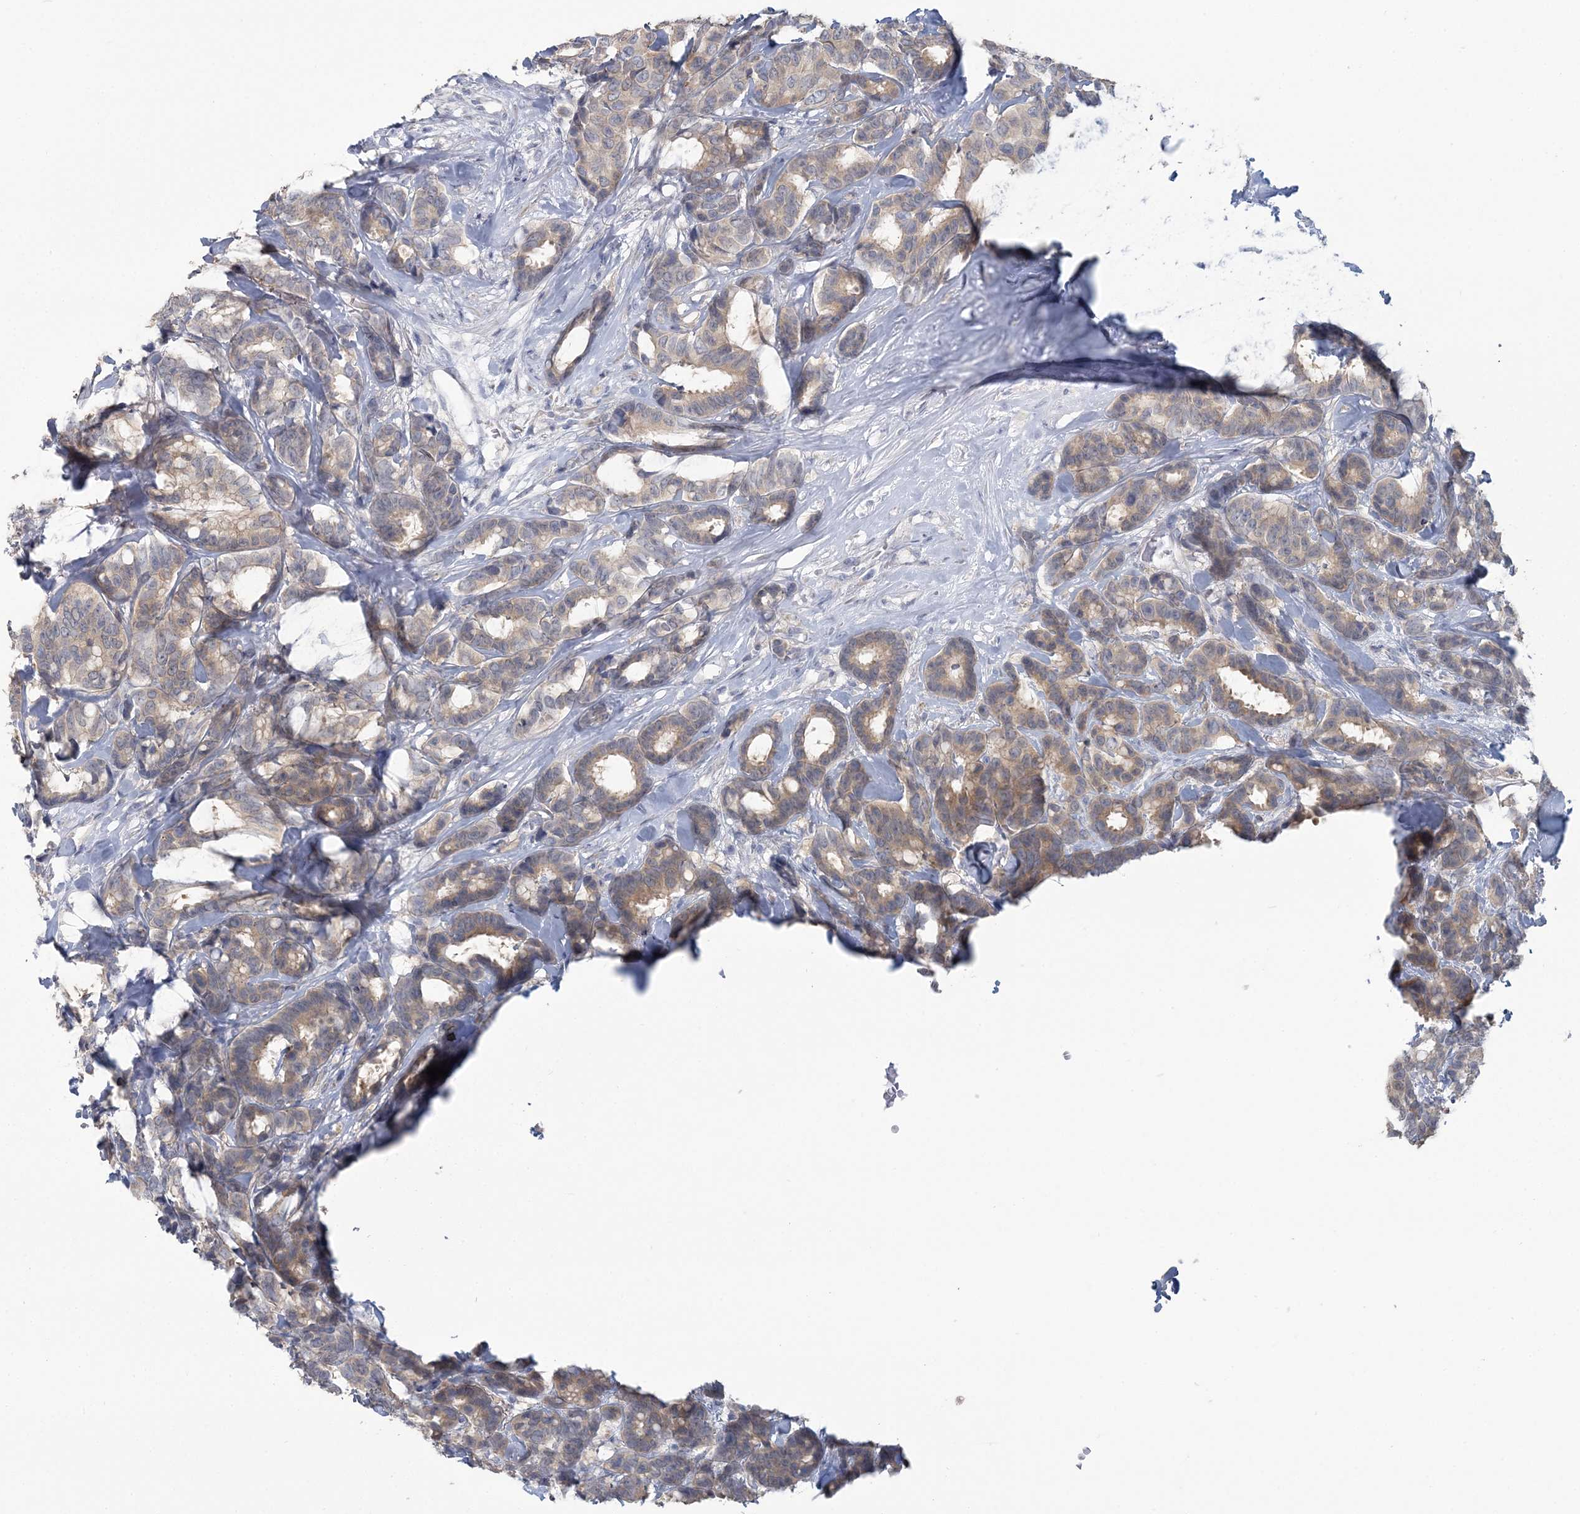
{"staining": {"intensity": "weak", "quantity": "25%-75%", "location": "cytoplasmic/membranous"}, "tissue": "breast cancer", "cell_type": "Tumor cells", "image_type": "cancer", "snomed": [{"axis": "morphology", "description": "Duct carcinoma"}, {"axis": "topography", "description": "Breast"}], "caption": "The image exhibits a brown stain indicating the presence of a protein in the cytoplasmic/membranous of tumor cells in breast invasive ductal carcinoma.", "gene": "CMBL", "patient": {"sex": "female", "age": 87}}